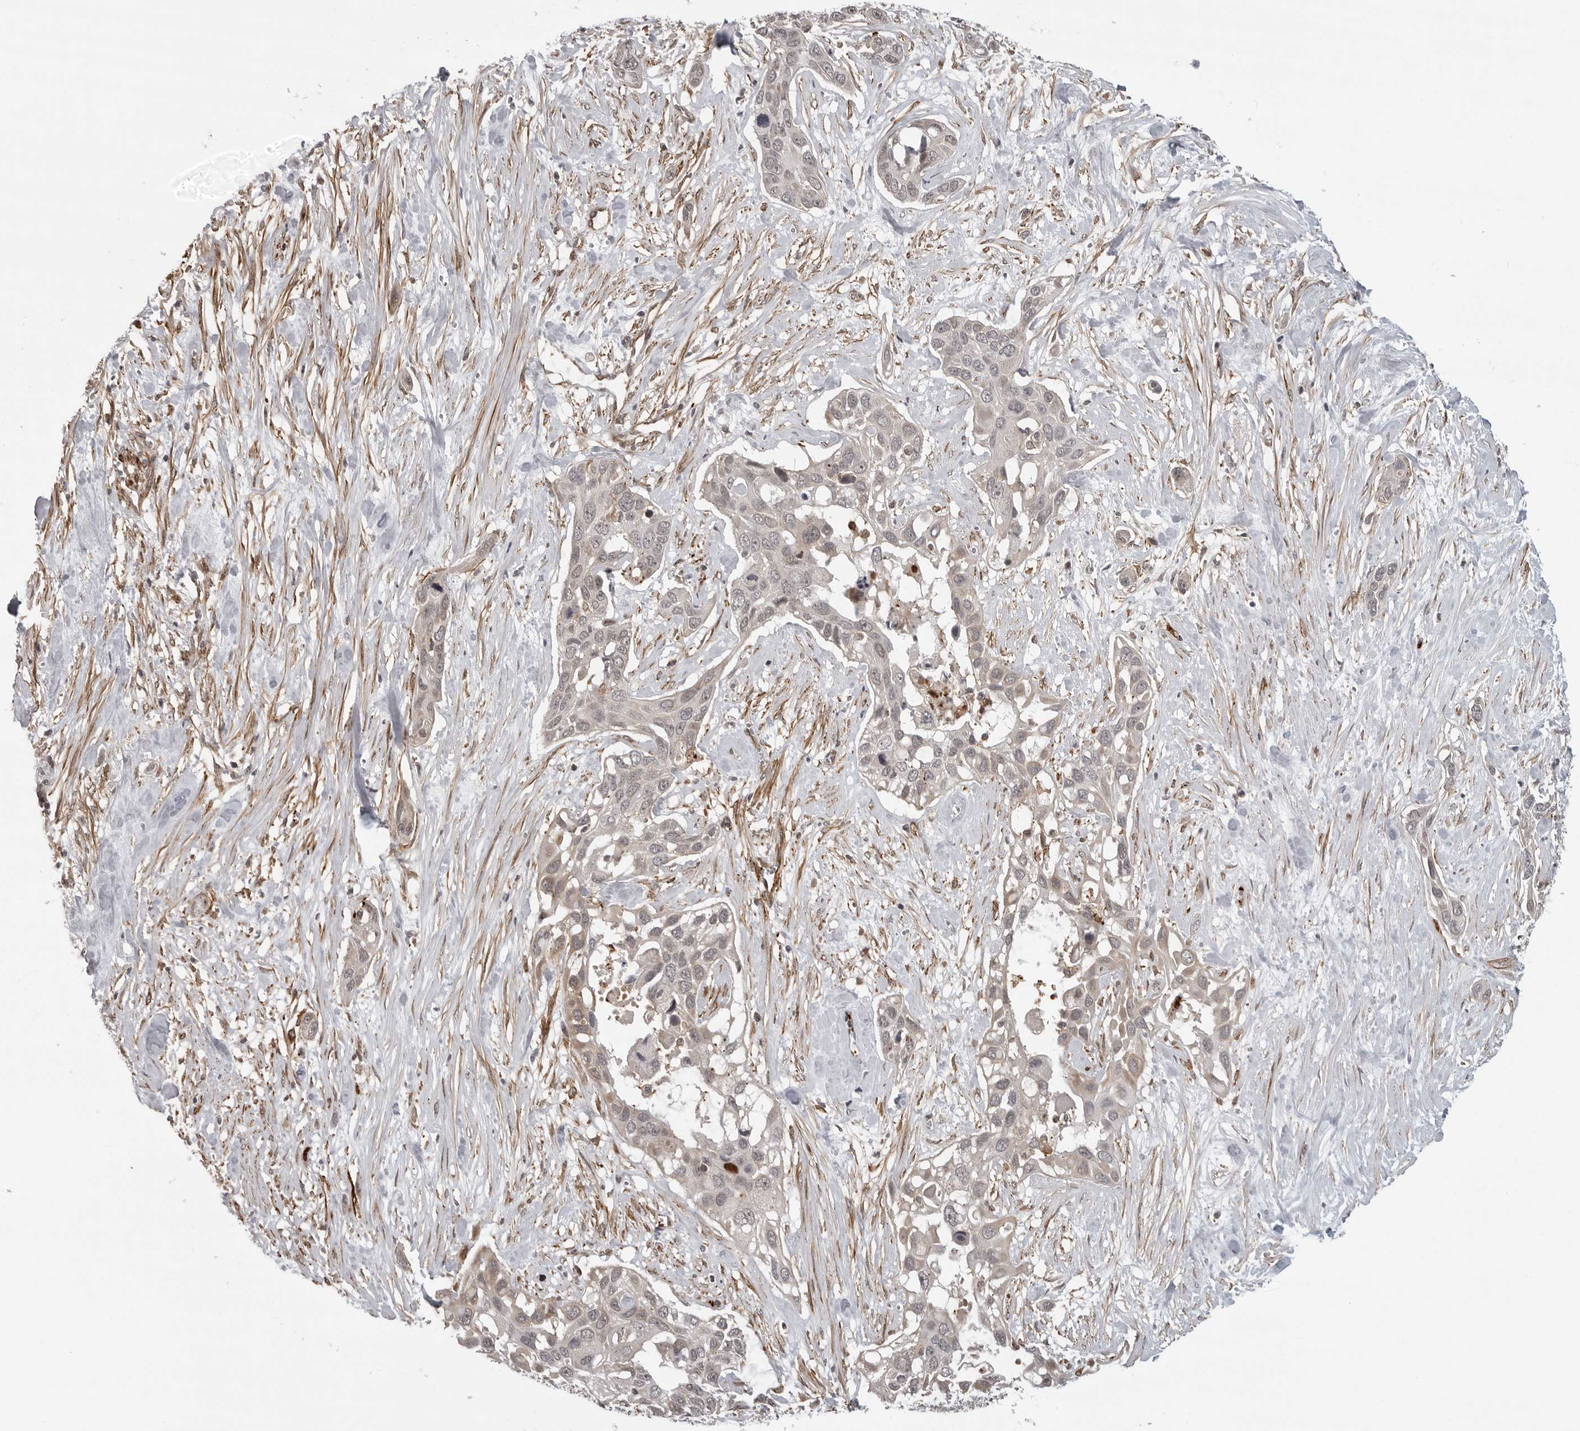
{"staining": {"intensity": "weak", "quantity": ">75%", "location": "nuclear"}, "tissue": "pancreatic cancer", "cell_type": "Tumor cells", "image_type": "cancer", "snomed": [{"axis": "morphology", "description": "Adenocarcinoma, NOS"}, {"axis": "topography", "description": "Pancreas"}], "caption": "Immunohistochemical staining of human pancreatic adenocarcinoma exhibits low levels of weak nuclear protein staining in about >75% of tumor cells.", "gene": "TUT4", "patient": {"sex": "female", "age": 60}}